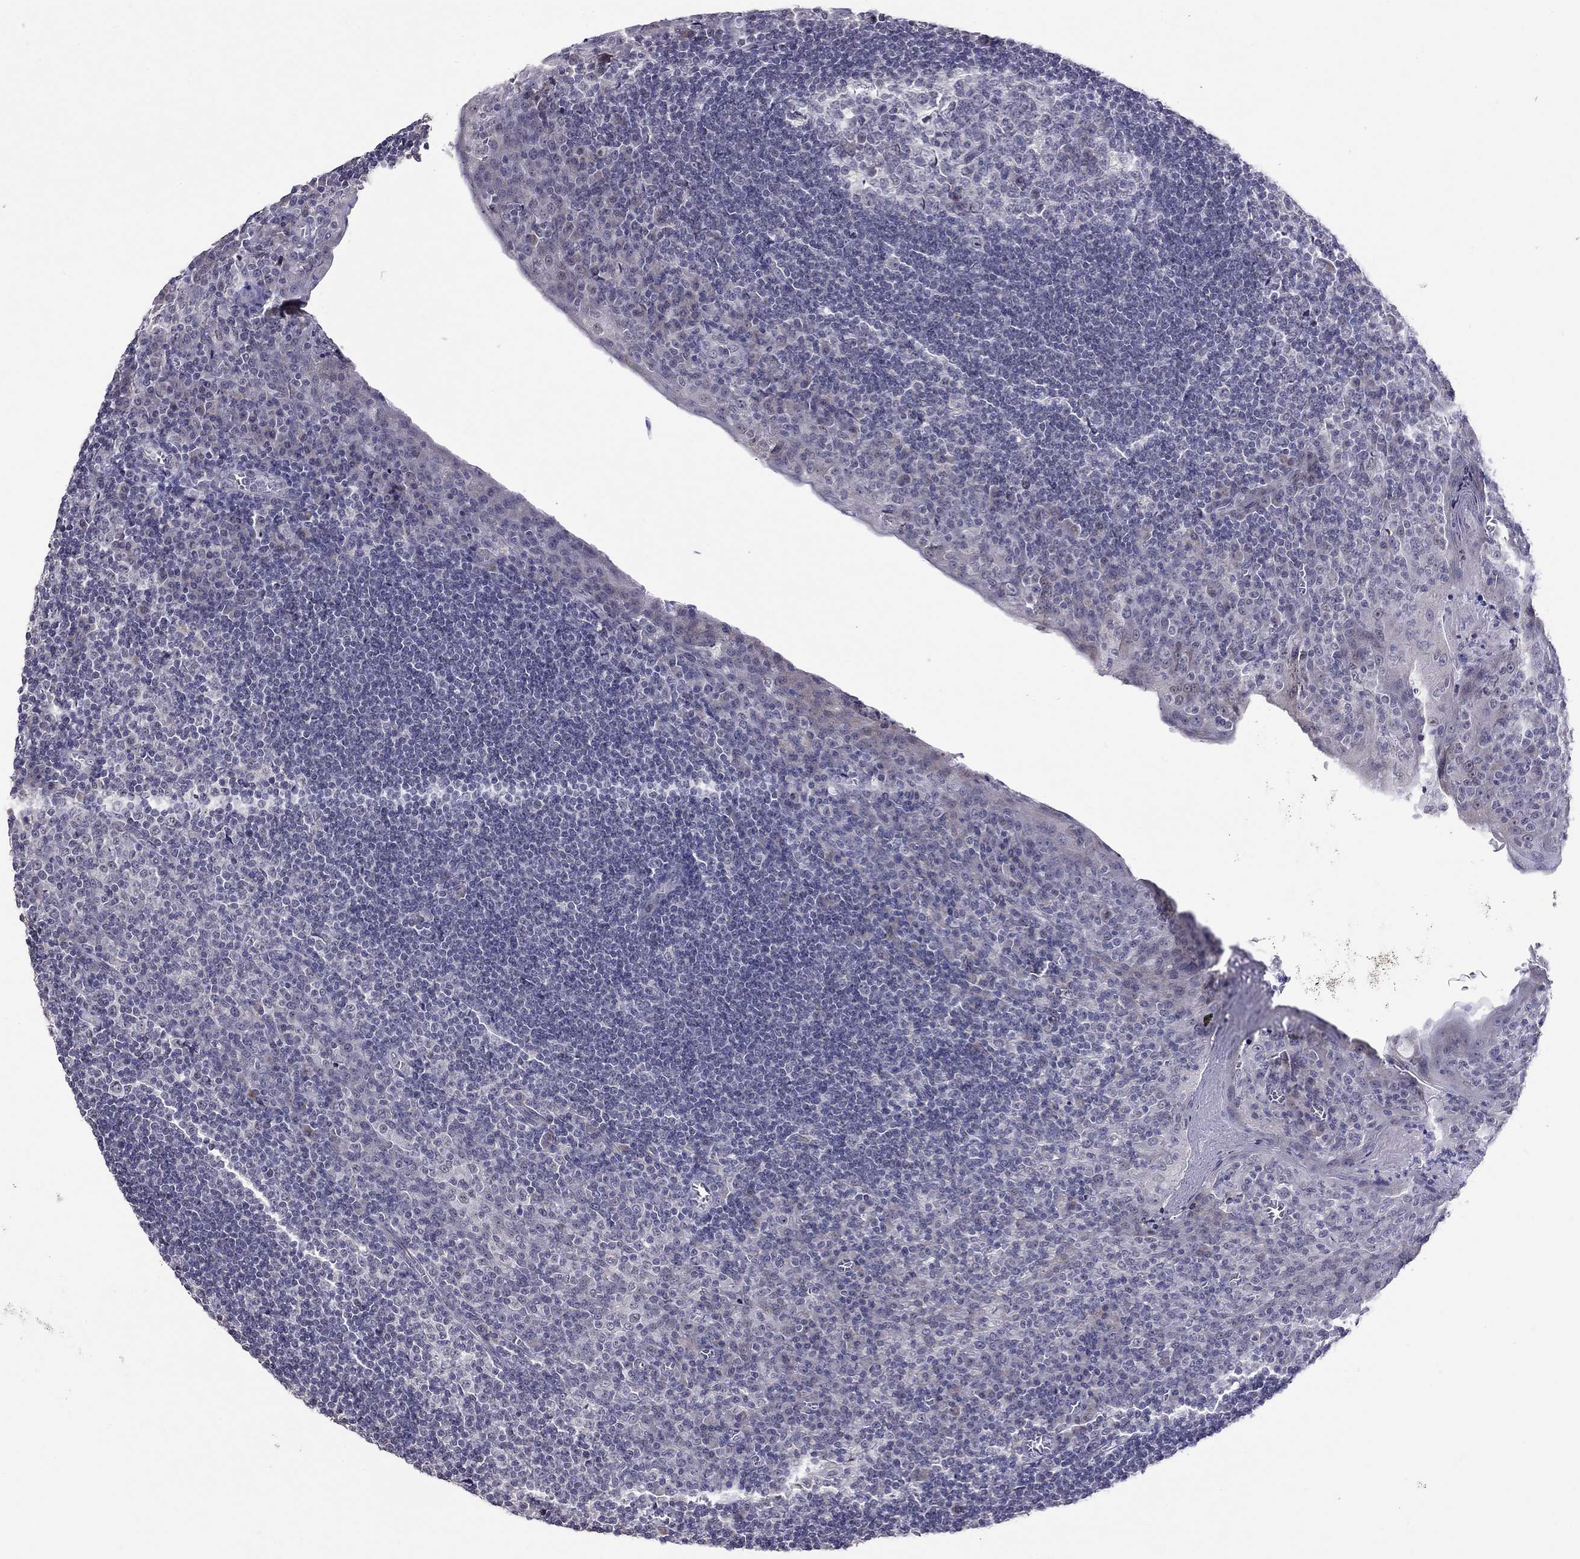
{"staining": {"intensity": "negative", "quantity": "none", "location": "none"}, "tissue": "tonsil", "cell_type": "Germinal center cells", "image_type": "normal", "snomed": [{"axis": "morphology", "description": "Normal tissue, NOS"}, {"axis": "topography", "description": "Tonsil"}], "caption": "Germinal center cells show no significant expression in benign tonsil. (Stains: DAB IHC with hematoxylin counter stain, Microscopy: brightfield microscopy at high magnification).", "gene": "HES5", "patient": {"sex": "female", "age": 13}}